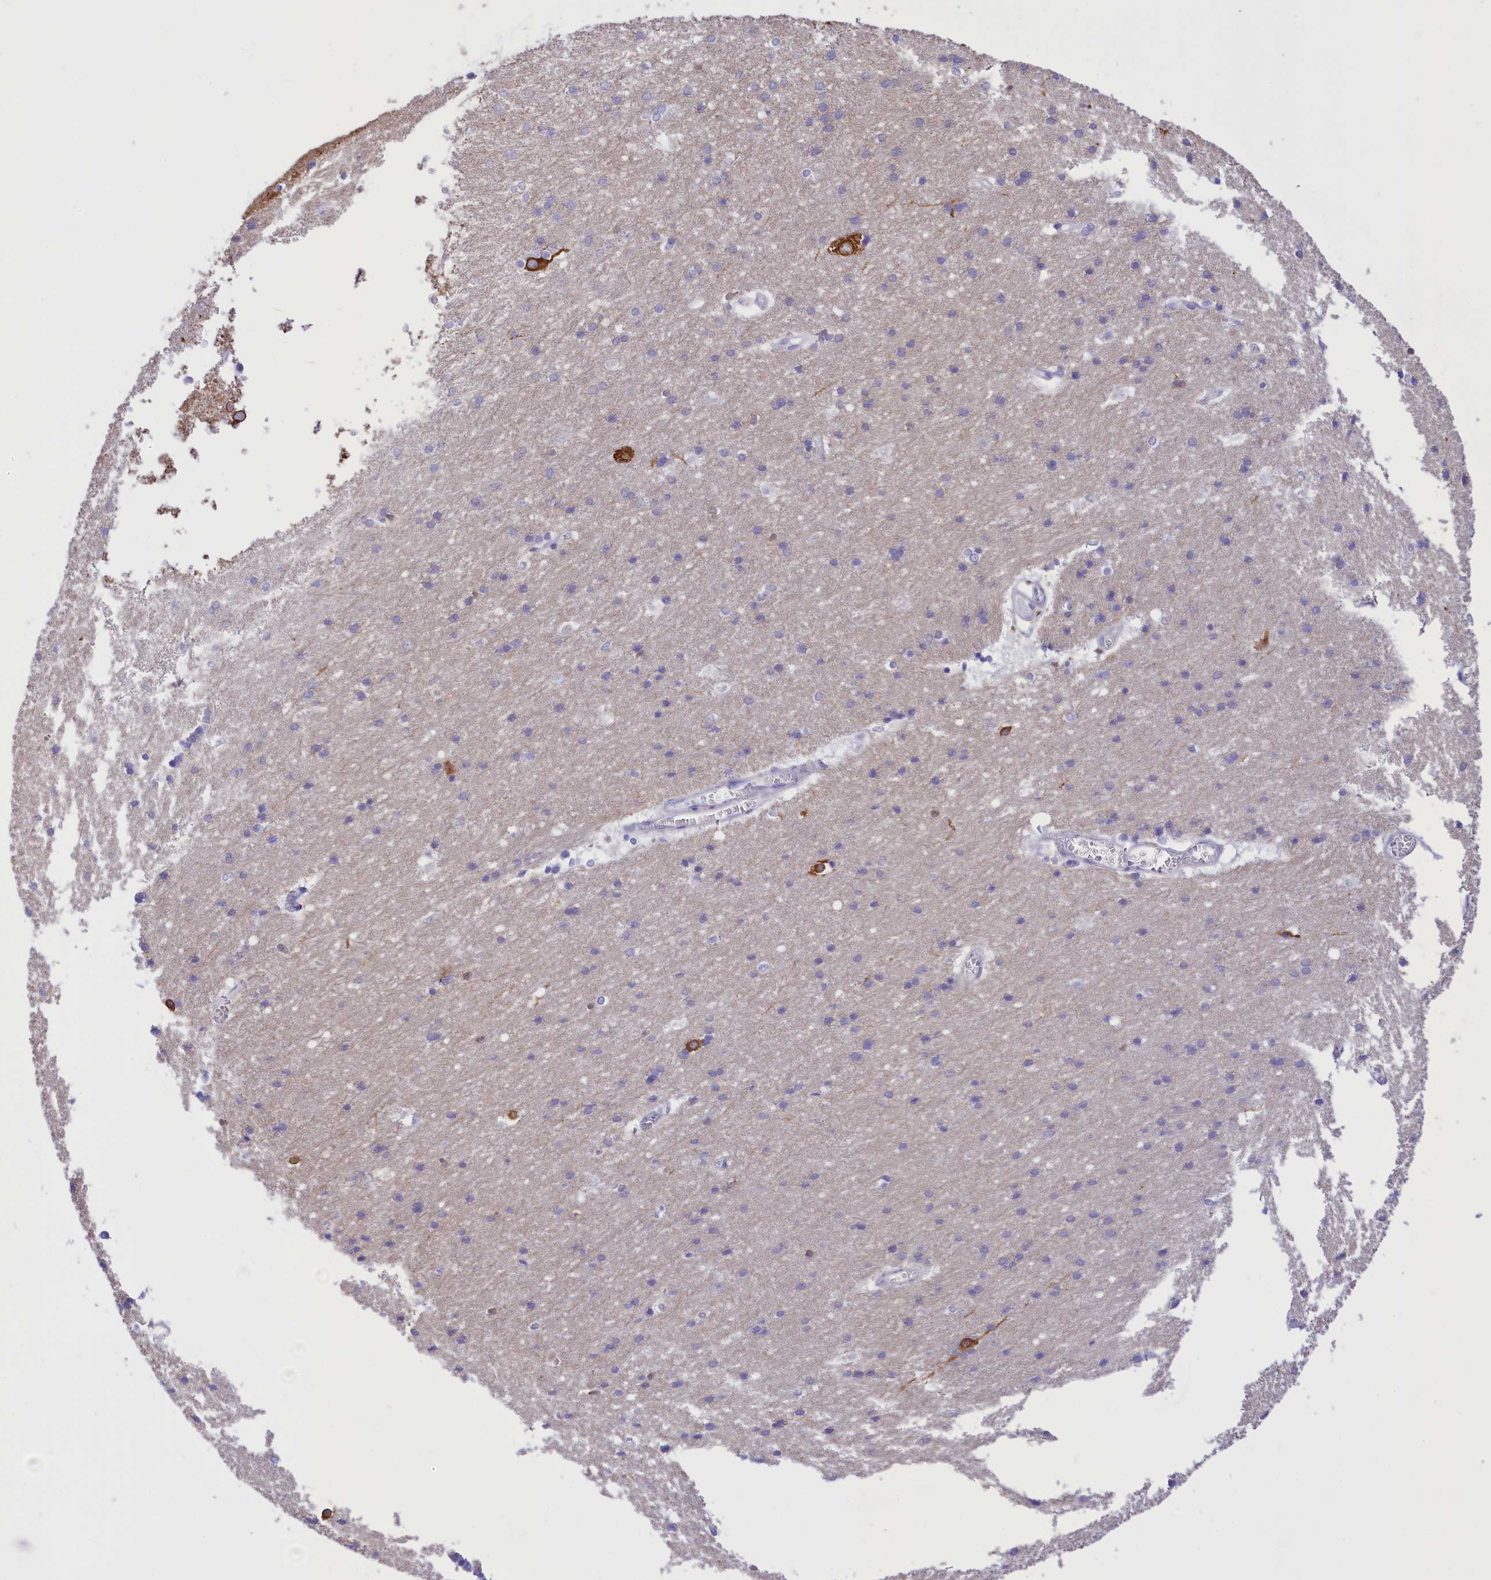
{"staining": {"intensity": "negative", "quantity": "none", "location": "none"}, "tissue": "cerebral cortex", "cell_type": "Endothelial cells", "image_type": "normal", "snomed": [{"axis": "morphology", "description": "Normal tissue, NOS"}, {"axis": "topography", "description": "Cerebral cortex"}], "caption": "A photomicrograph of cerebral cortex stained for a protein demonstrates no brown staining in endothelial cells.", "gene": "DCAF16", "patient": {"sex": "male", "age": 54}}